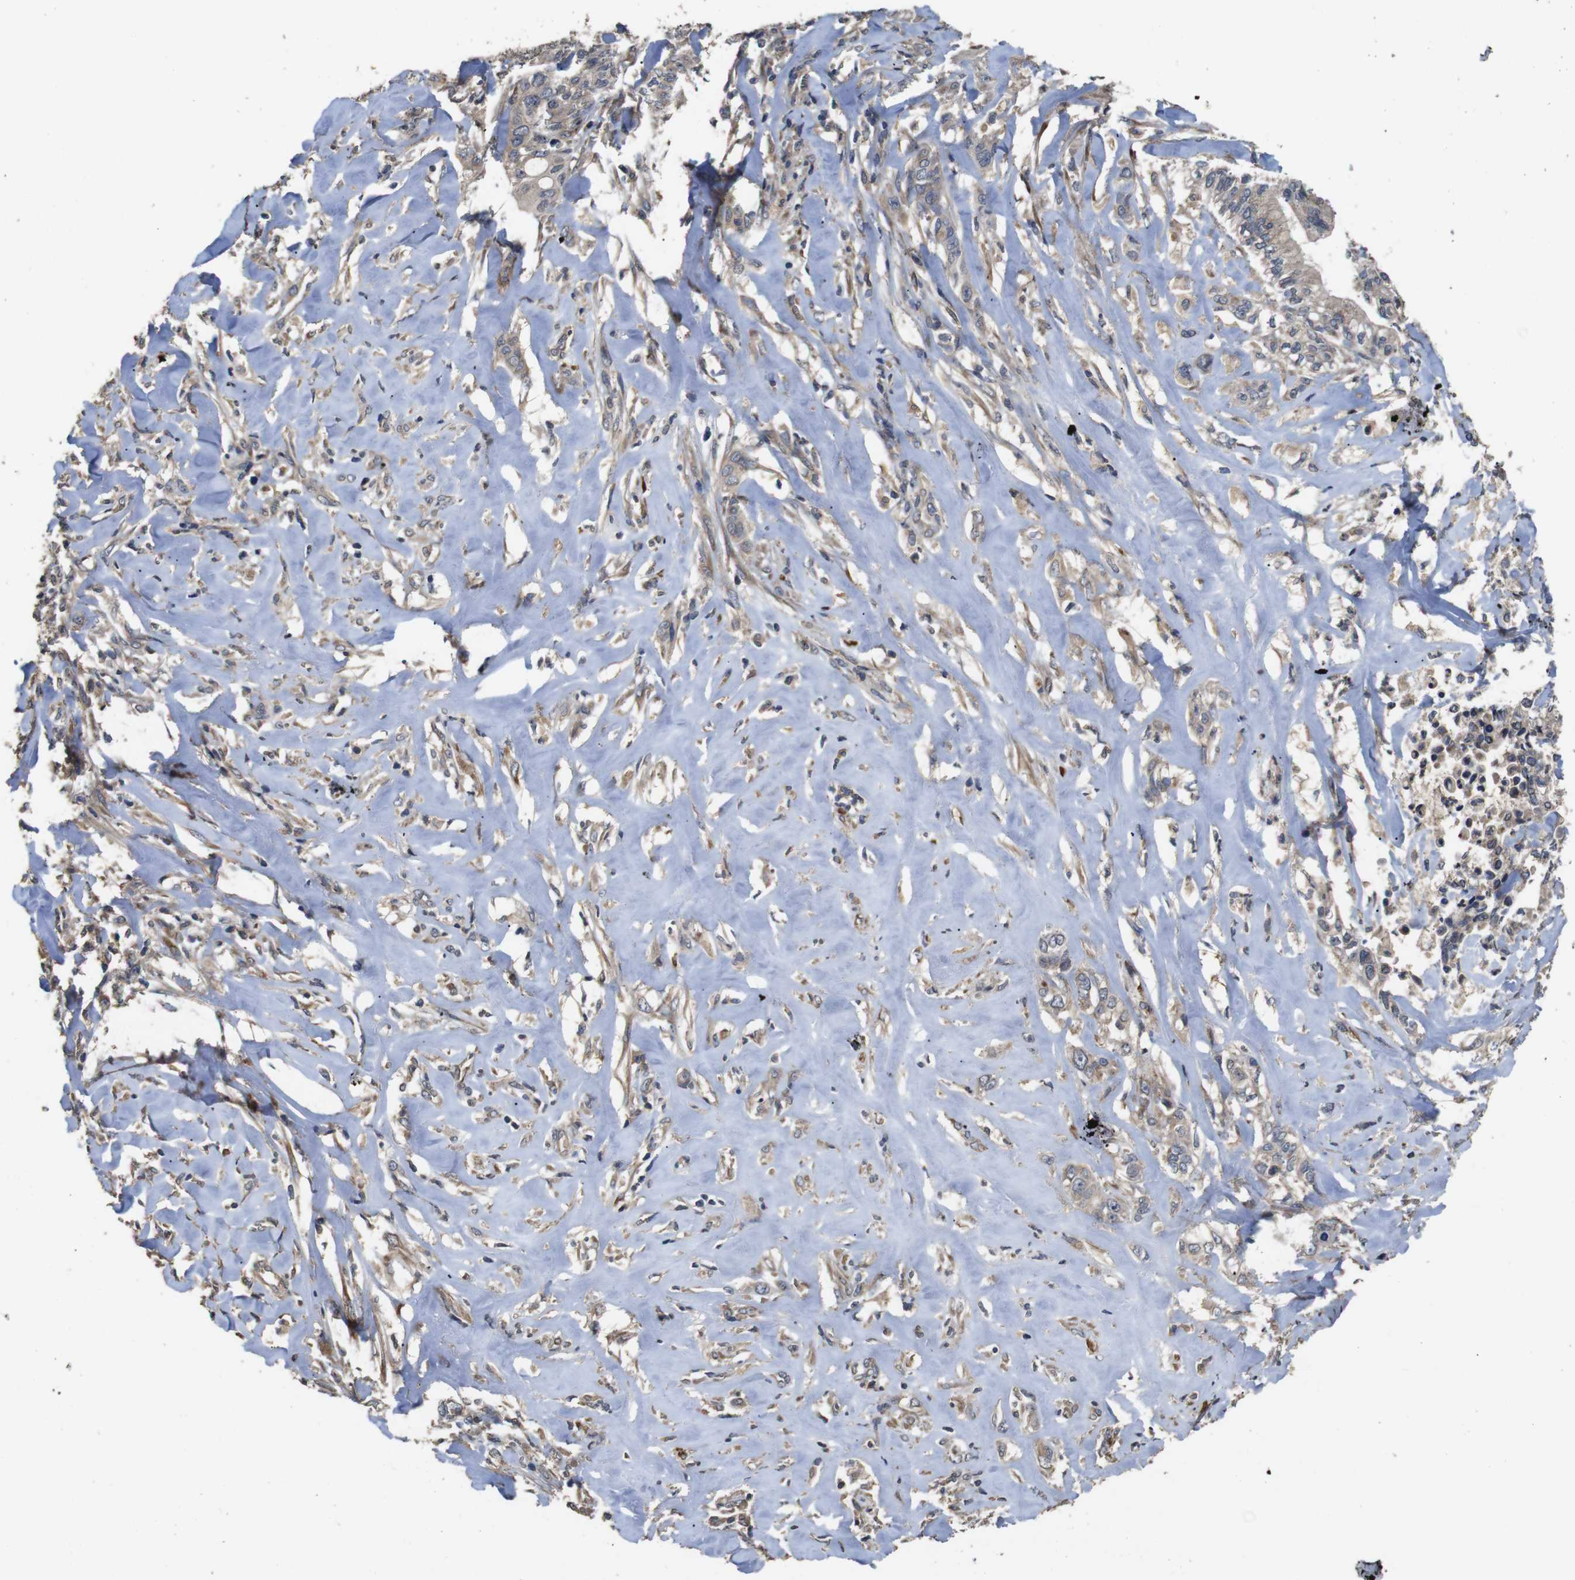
{"staining": {"intensity": "moderate", "quantity": "25%-75%", "location": "cytoplasmic/membranous"}, "tissue": "liver cancer", "cell_type": "Tumor cells", "image_type": "cancer", "snomed": [{"axis": "morphology", "description": "Cholangiocarcinoma"}, {"axis": "topography", "description": "Liver"}], "caption": "Moderate cytoplasmic/membranous positivity is present in about 25%-75% of tumor cells in liver cancer.", "gene": "ARHGAP24", "patient": {"sex": "female", "age": 67}}